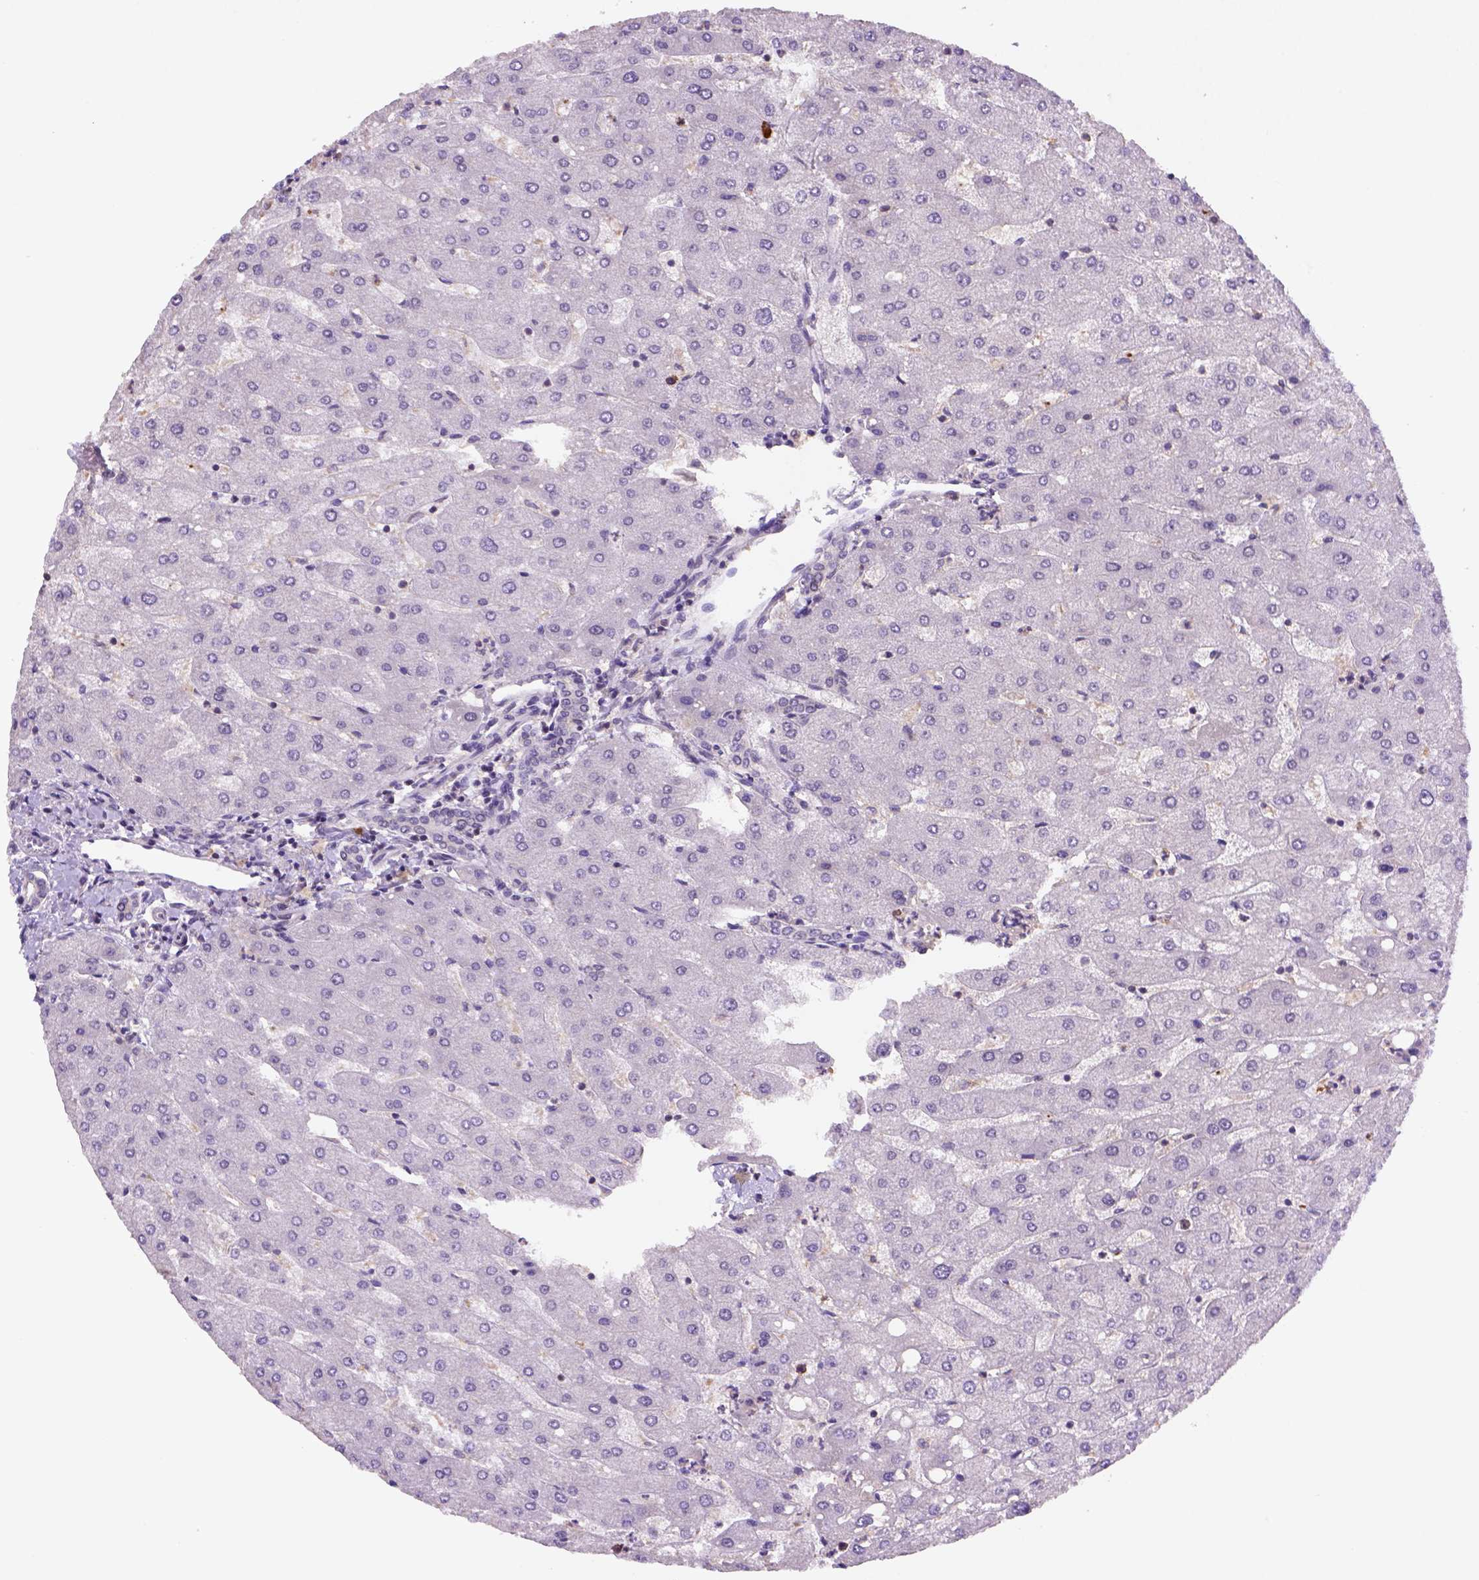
{"staining": {"intensity": "negative", "quantity": "none", "location": "none"}, "tissue": "liver", "cell_type": "Cholangiocytes", "image_type": "normal", "snomed": [{"axis": "morphology", "description": "Normal tissue, NOS"}, {"axis": "topography", "description": "Liver"}], "caption": "Immunohistochemistry (IHC) photomicrograph of unremarkable liver: human liver stained with DAB displays no significant protein positivity in cholangiocytes. (Brightfield microscopy of DAB (3,3'-diaminobenzidine) IHC at high magnification).", "gene": "SCML4", "patient": {"sex": "male", "age": 67}}